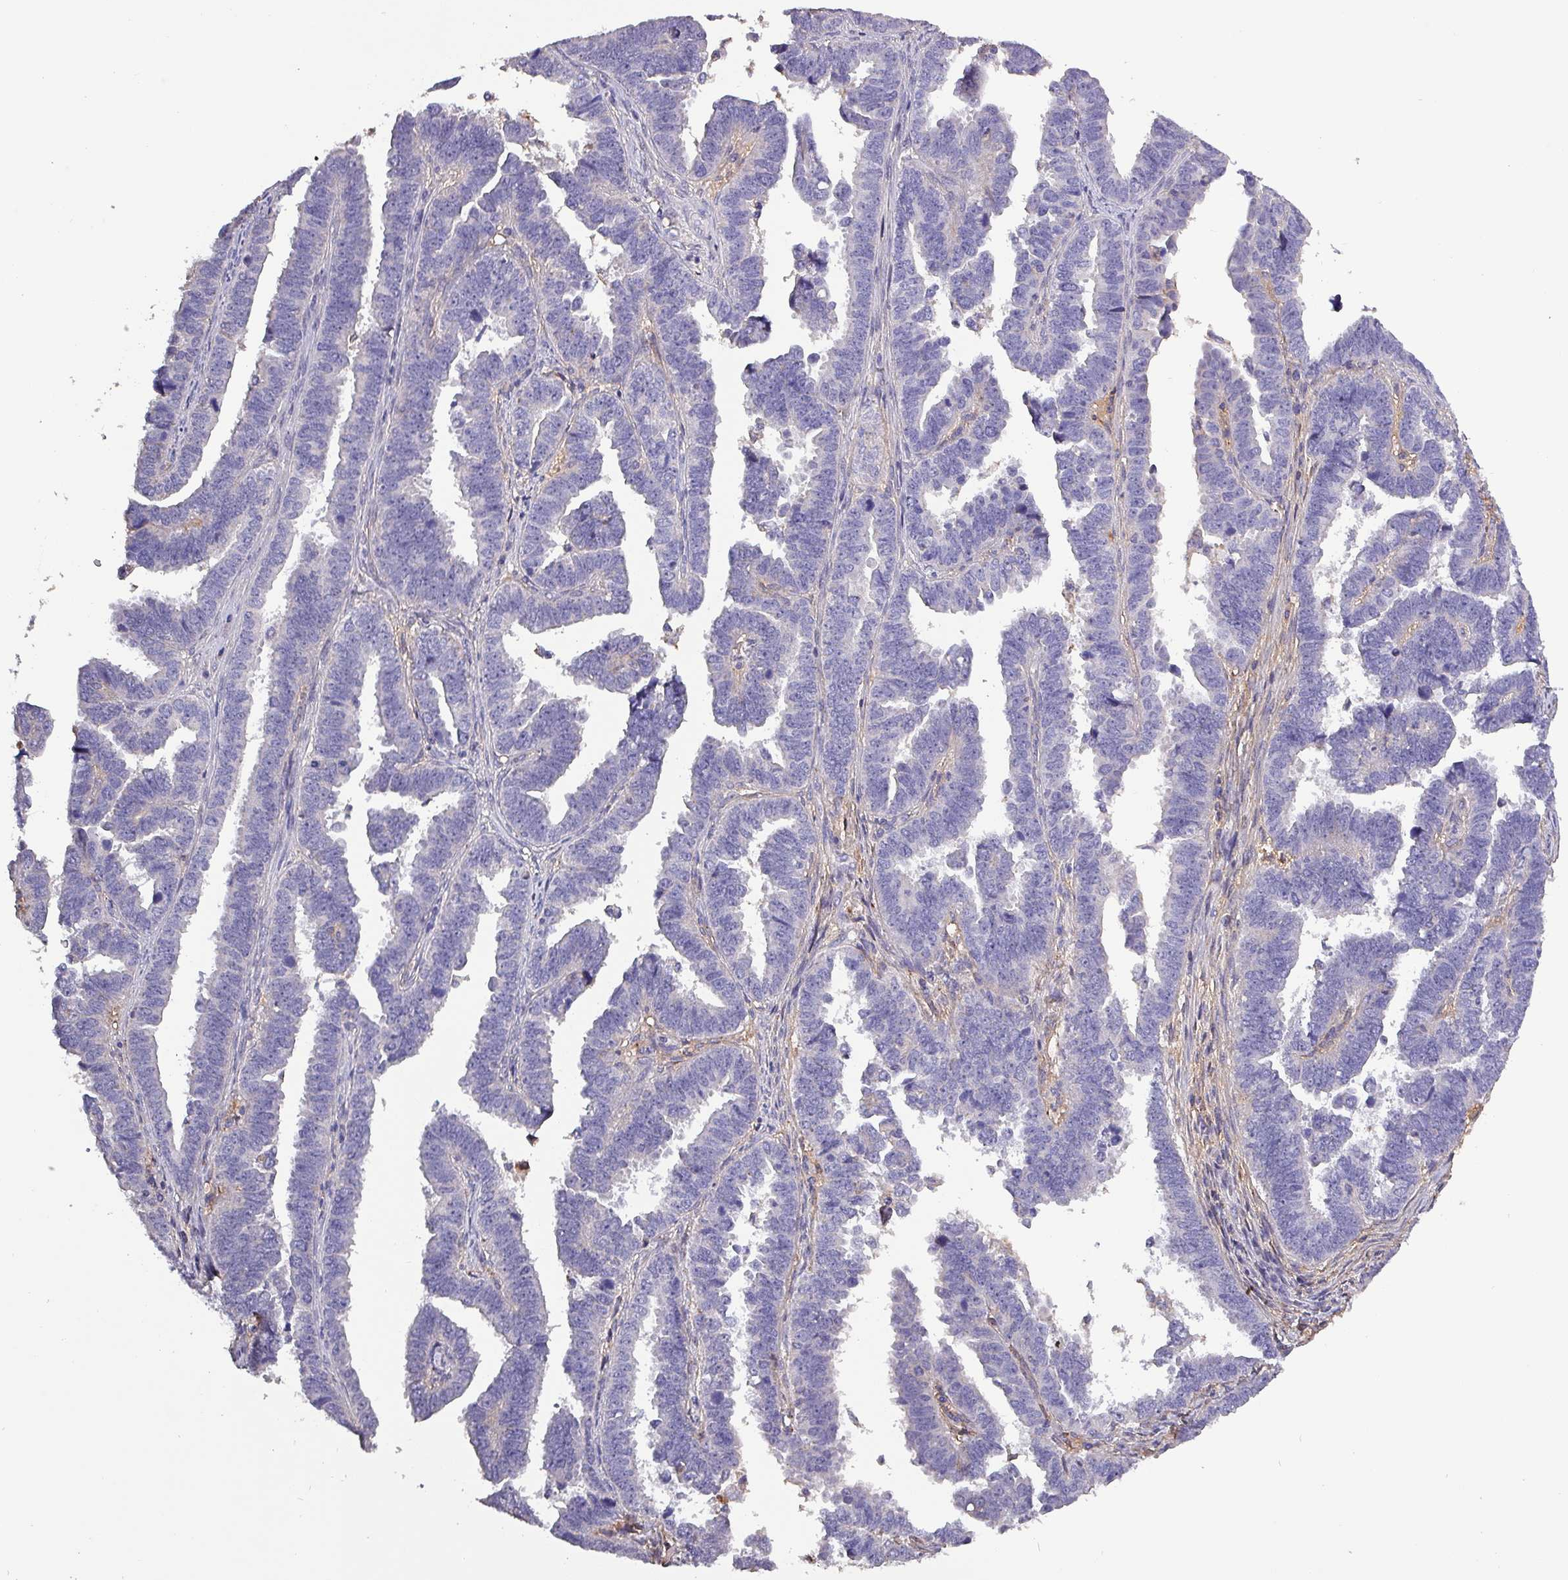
{"staining": {"intensity": "negative", "quantity": "none", "location": "none"}, "tissue": "endometrial cancer", "cell_type": "Tumor cells", "image_type": "cancer", "snomed": [{"axis": "morphology", "description": "Adenocarcinoma, NOS"}, {"axis": "topography", "description": "Endometrium"}], "caption": "Immunohistochemical staining of human endometrial cancer (adenocarcinoma) shows no significant staining in tumor cells. (DAB (3,3'-diaminobenzidine) immunohistochemistry visualized using brightfield microscopy, high magnification).", "gene": "HTRA4", "patient": {"sex": "female", "age": 75}}